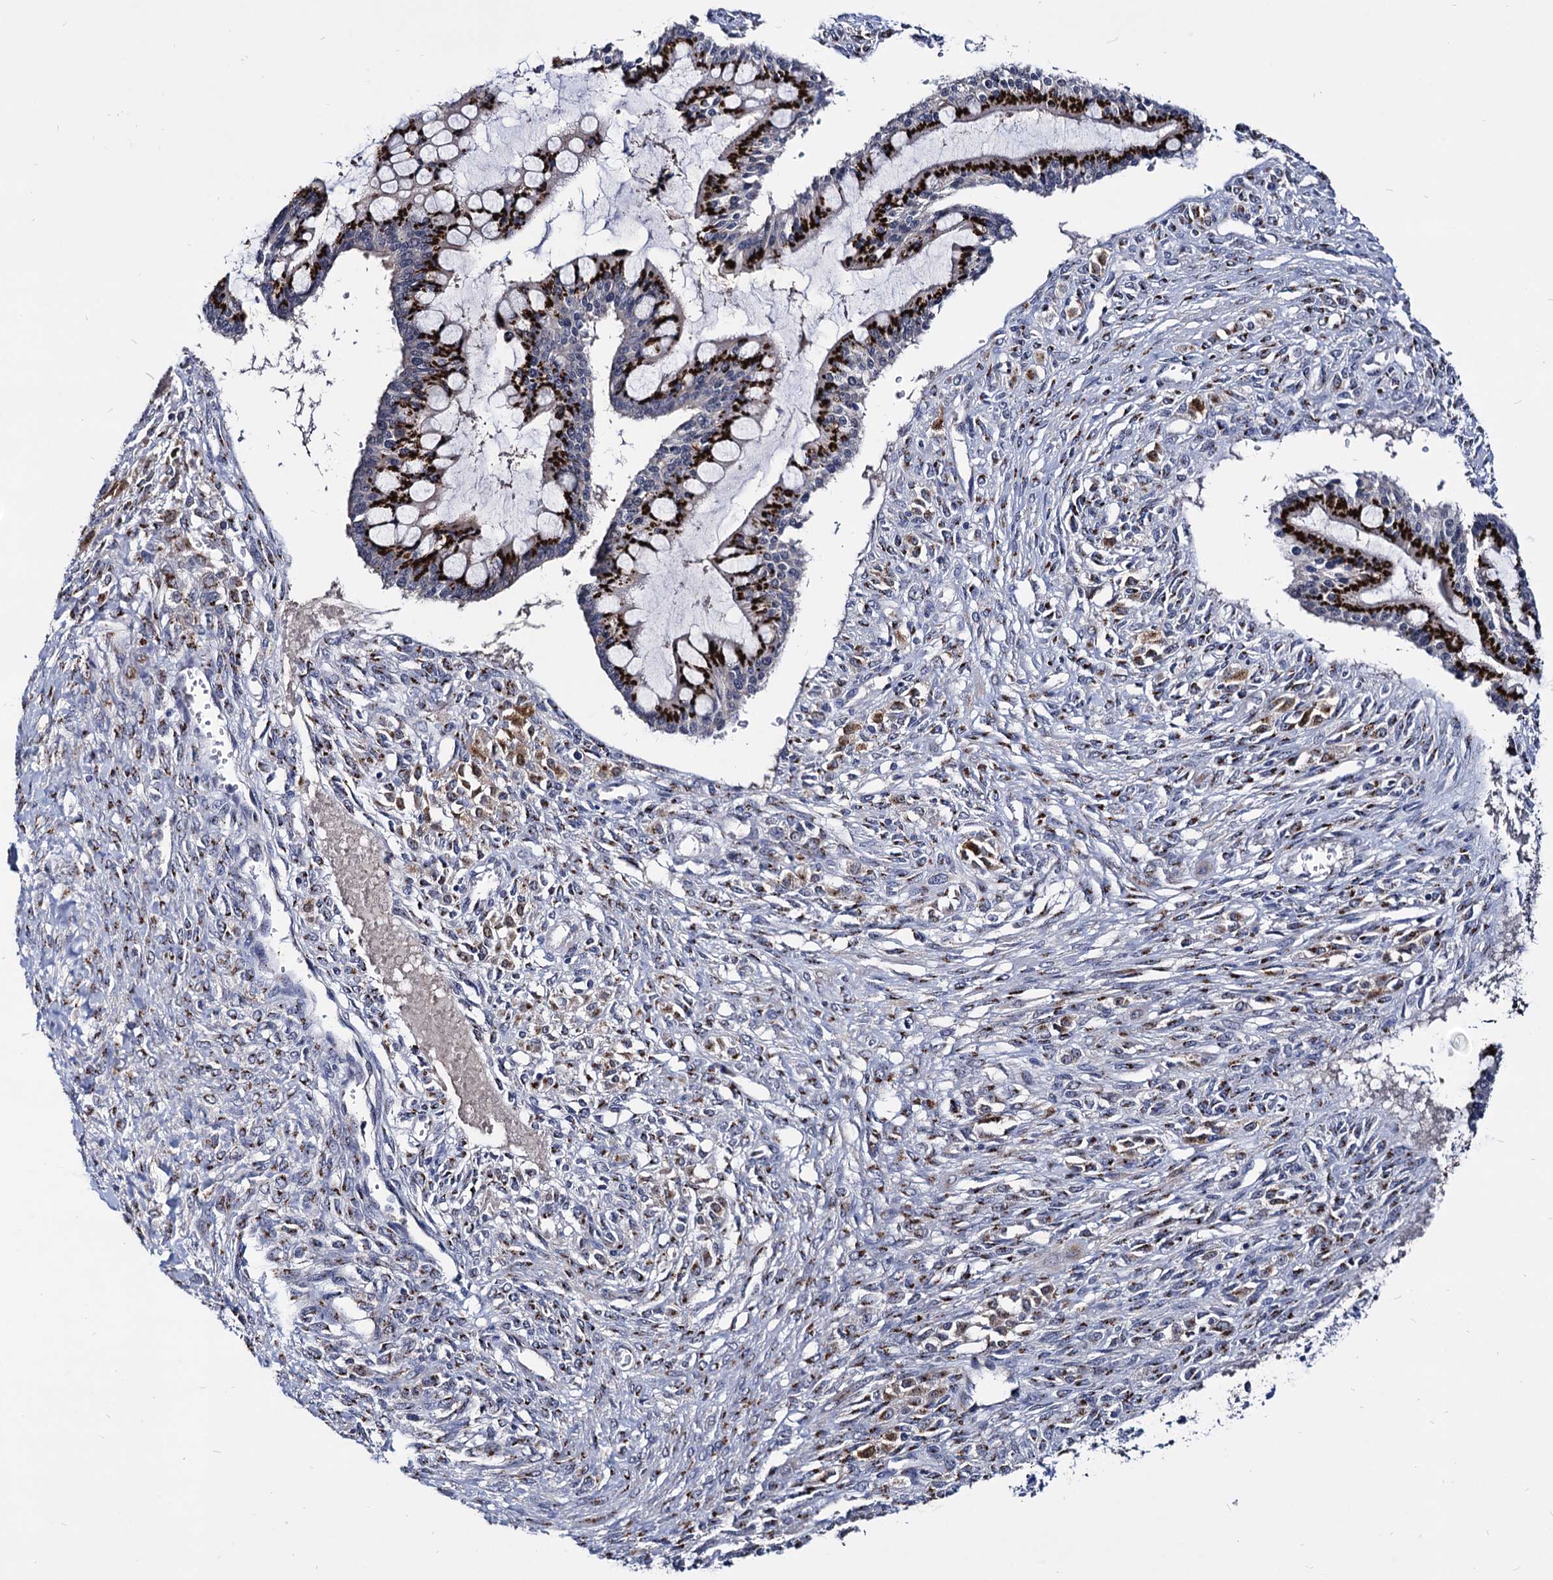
{"staining": {"intensity": "strong", "quantity": ">75%", "location": "cytoplasmic/membranous"}, "tissue": "ovarian cancer", "cell_type": "Tumor cells", "image_type": "cancer", "snomed": [{"axis": "morphology", "description": "Cystadenocarcinoma, mucinous, NOS"}, {"axis": "topography", "description": "Ovary"}], "caption": "Immunohistochemistry (IHC) of ovarian mucinous cystadenocarcinoma displays high levels of strong cytoplasmic/membranous staining in about >75% of tumor cells.", "gene": "ESD", "patient": {"sex": "female", "age": 73}}